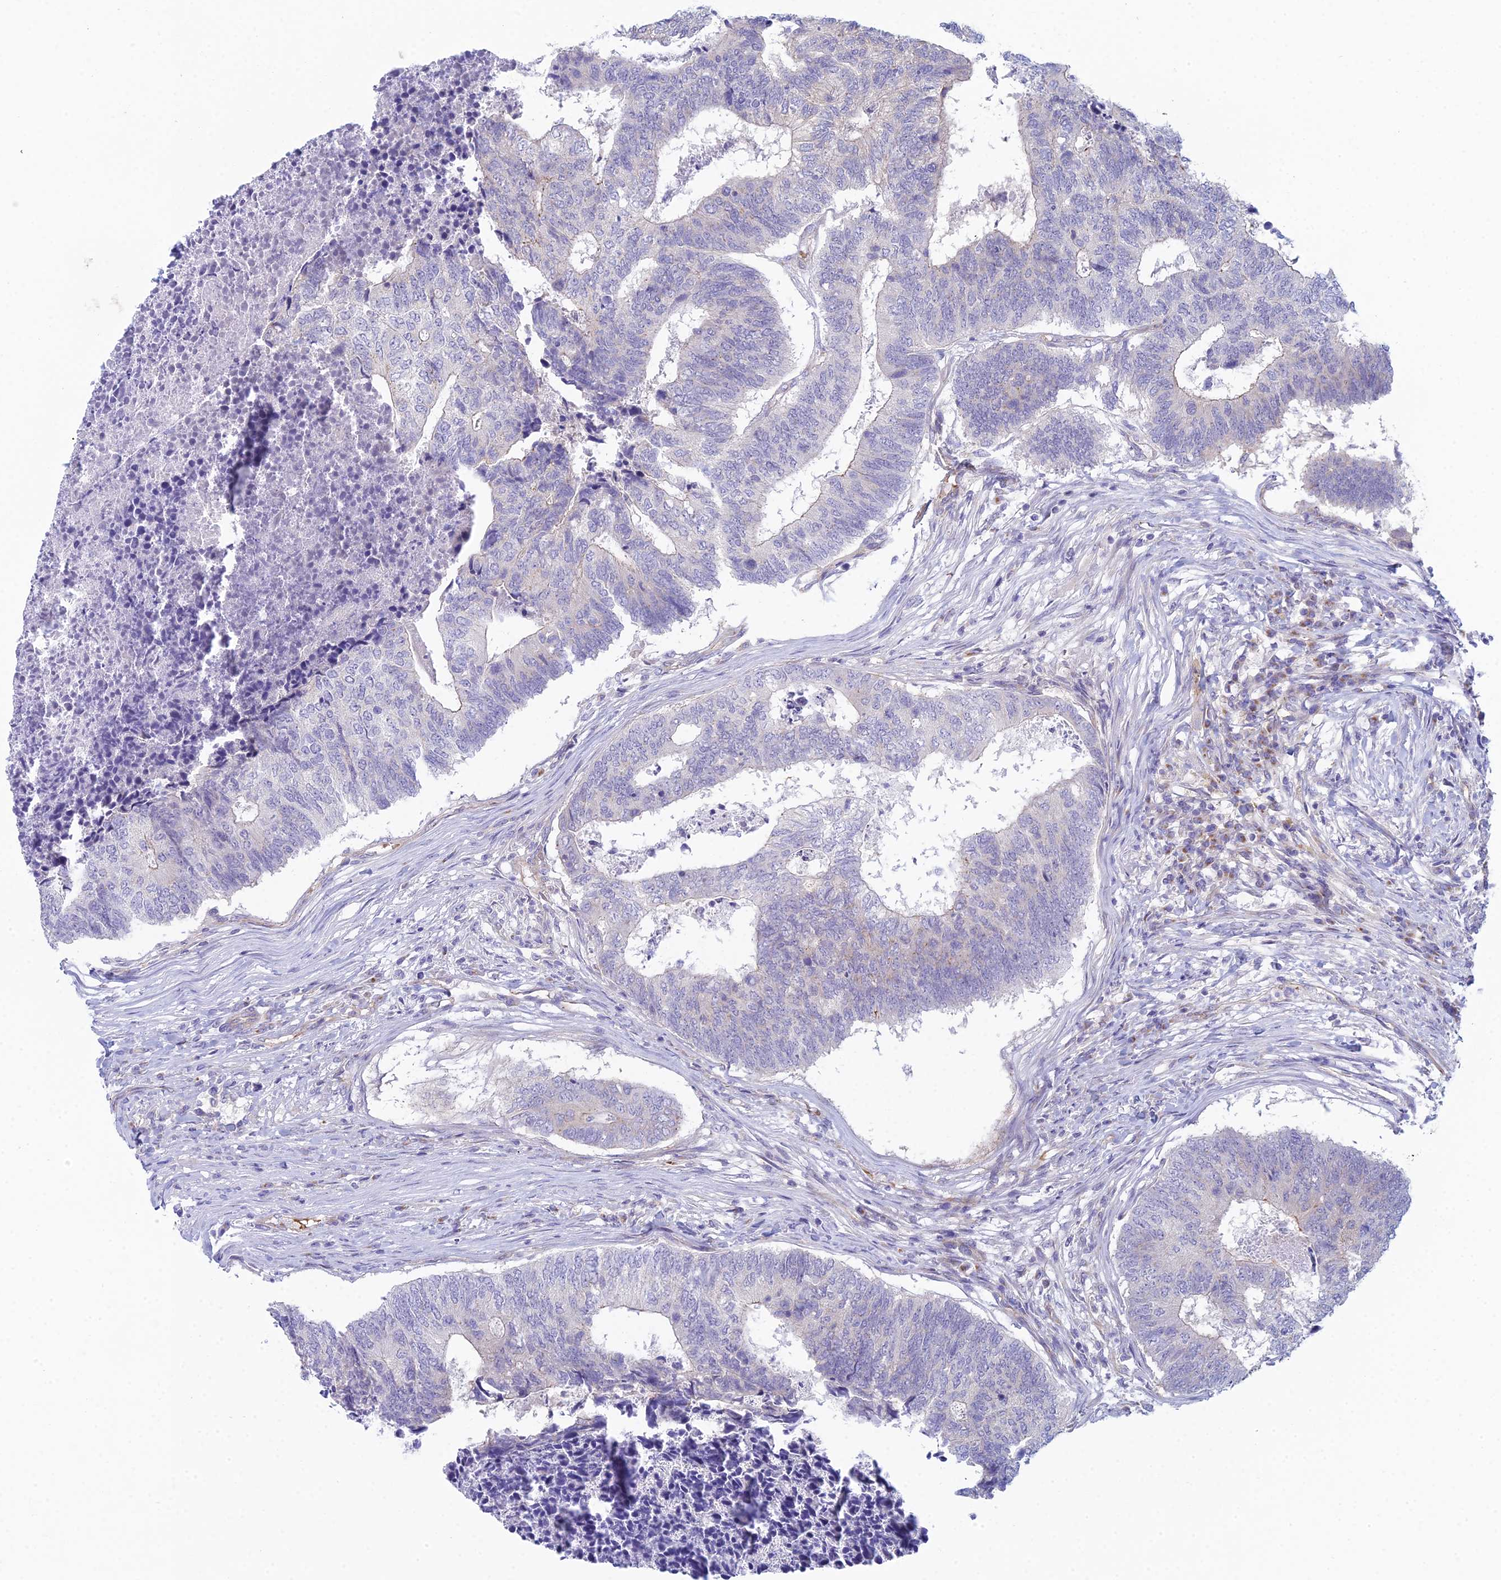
{"staining": {"intensity": "negative", "quantity": "none", "location": "none"}, "tissue": "colorectal cancer", "cell_type": "Tumor cells", "image_type": "cancer", "snomed": [{"axis": "morphology", "description": "Adenocarcinoma, NOS"}, {"axis": "topography", "description": "Colon"}], "caption": "Tumor cells are negative for brown protein staining in colorectal cancer.", "gene": "ZNF564", "patient": {"sex": "female", "age": 67}}